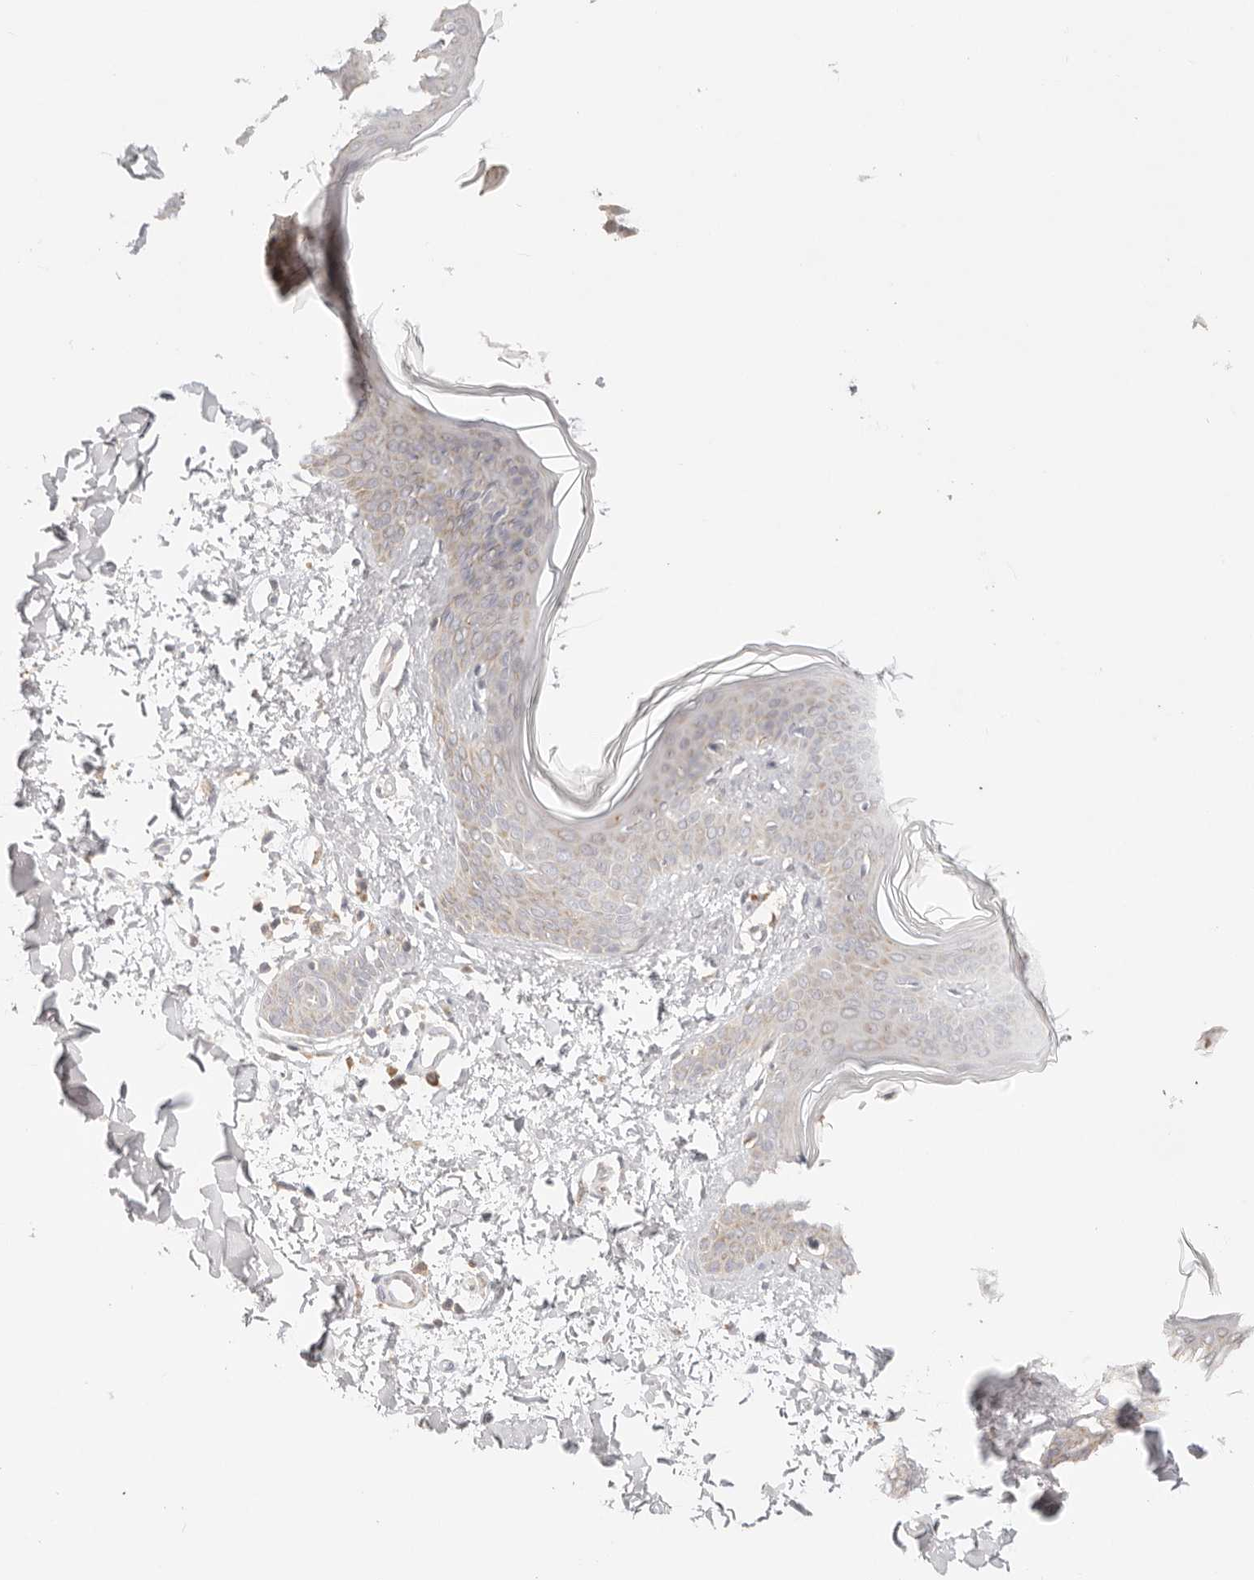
{"staining": {"intensity": "negative", "quantity": "none", "location": "none"}, "tissue": "skin", "cell_type": "Fibroblasts", "image_type": "normal", "snomed": [{"axis": "morphology", "description": "Normal tissue, NOS"}, {"axis": "topography", "description": "Skin"}], "caption": "Immunohistochemistry (IHC) photomicrograph of unremarkable human skin stained for a protein (brown), which reveals no positivity in fibroblasts. (DAB IHC, high magnification).", "gene": "COA6", "patient": {"sex": "female", "age": 17}}